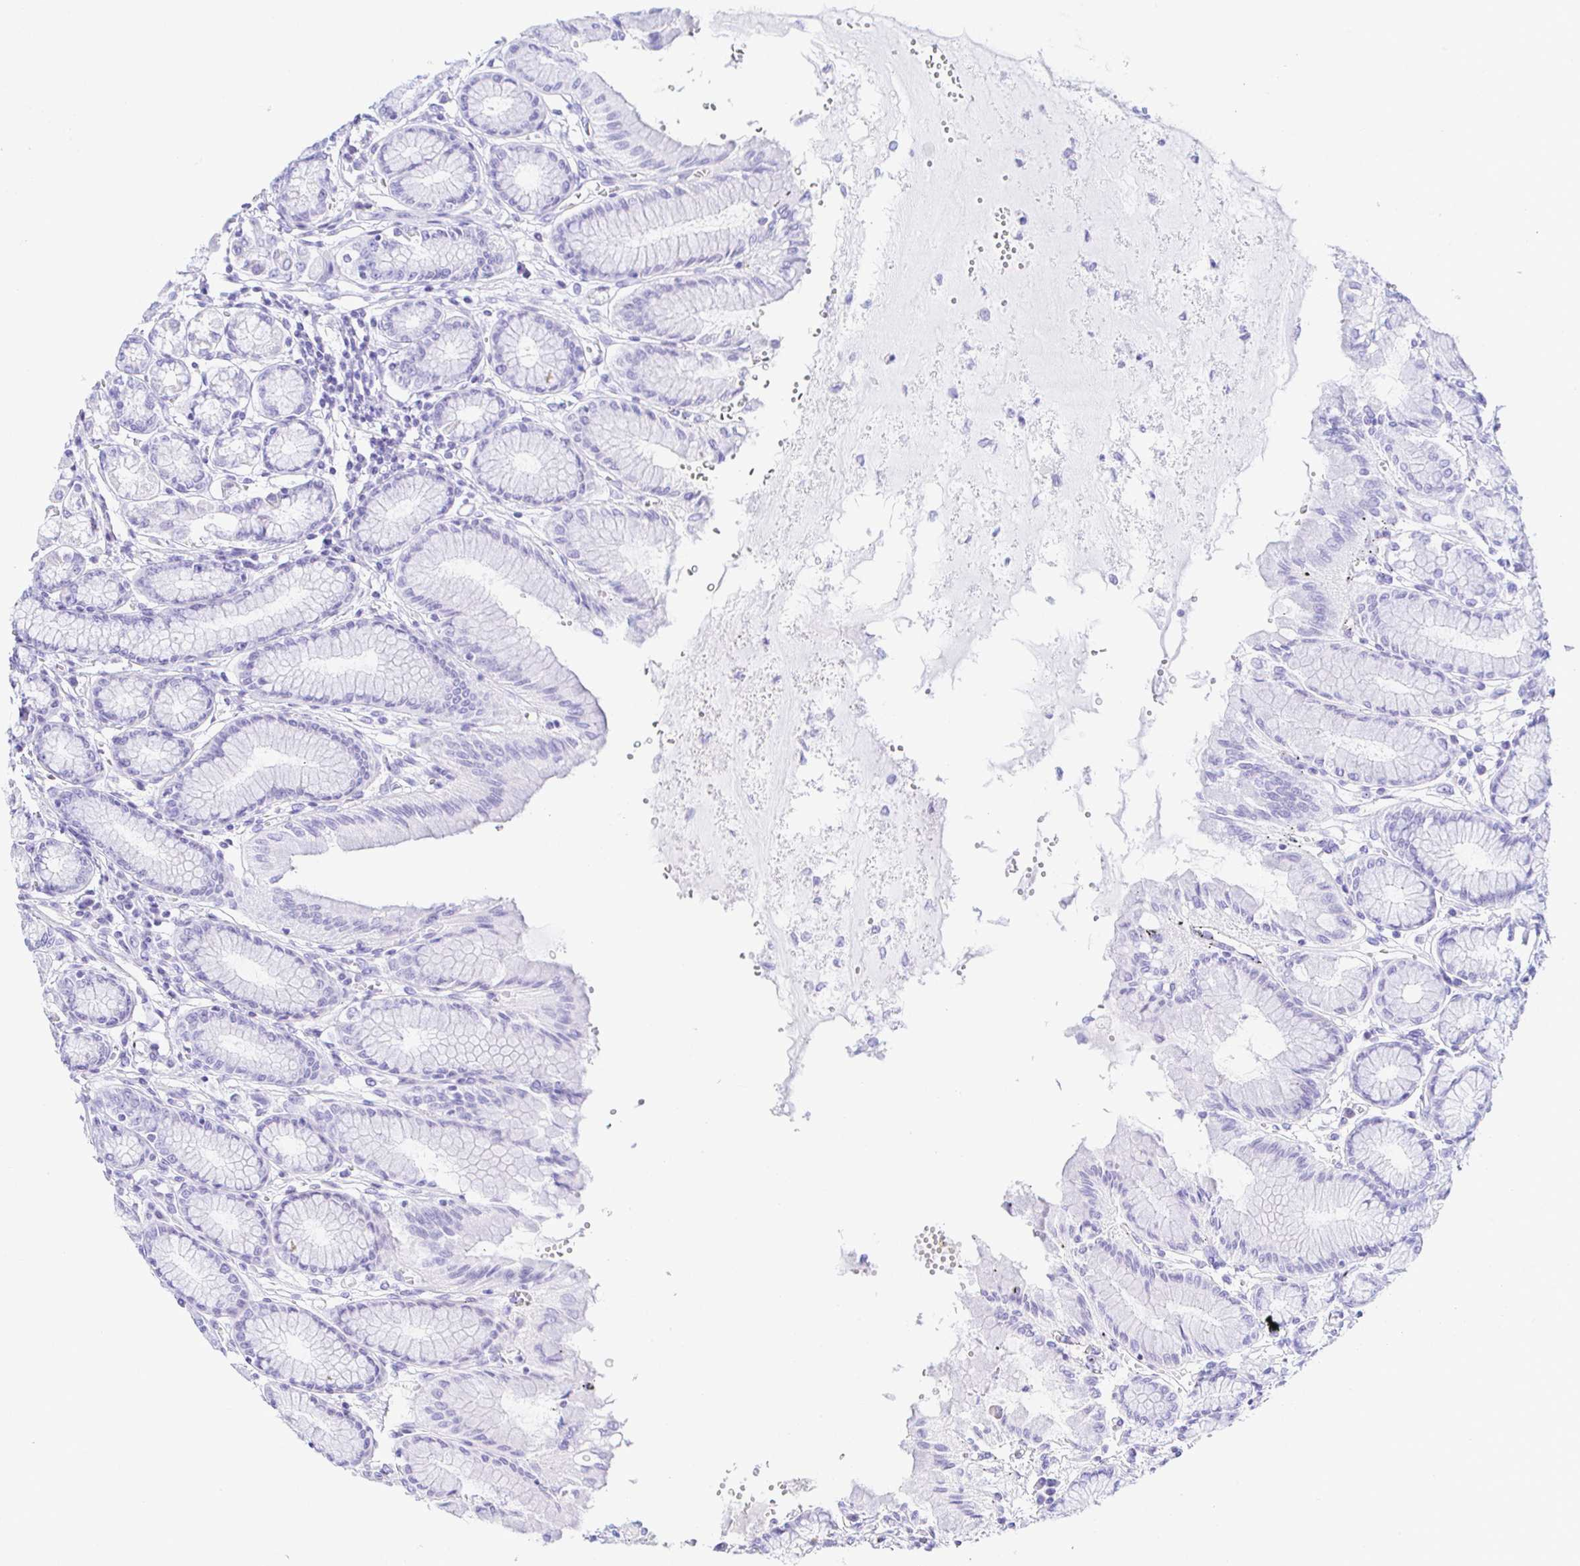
{"staining": {"intensity": "negative", "quantity": "none", "location": "none"}, "tissue": "stomach", "cell_type": "Glandular cells", "image_type": "normal", "snomed": [{"axis": "morphology", "description": "Normal tissue, NOS"}, {"axis": "topography", "description": "Stomach"}, {"axis": "topography", "description": "Stomach, lower"}], "caption": "IHC histopathology image of normal stomach stained for a protein (brown), which exhibits no expression in glandular cells. Brightfield microscopy of immunohistochemistry (IHC) stained with DAB (3,3'-diaminobenzidine) (brown) and hematoxylin (blue), captured at high magnification.", "gene": "PINLYP", "patient": {"sex": "male", "age": 76}}